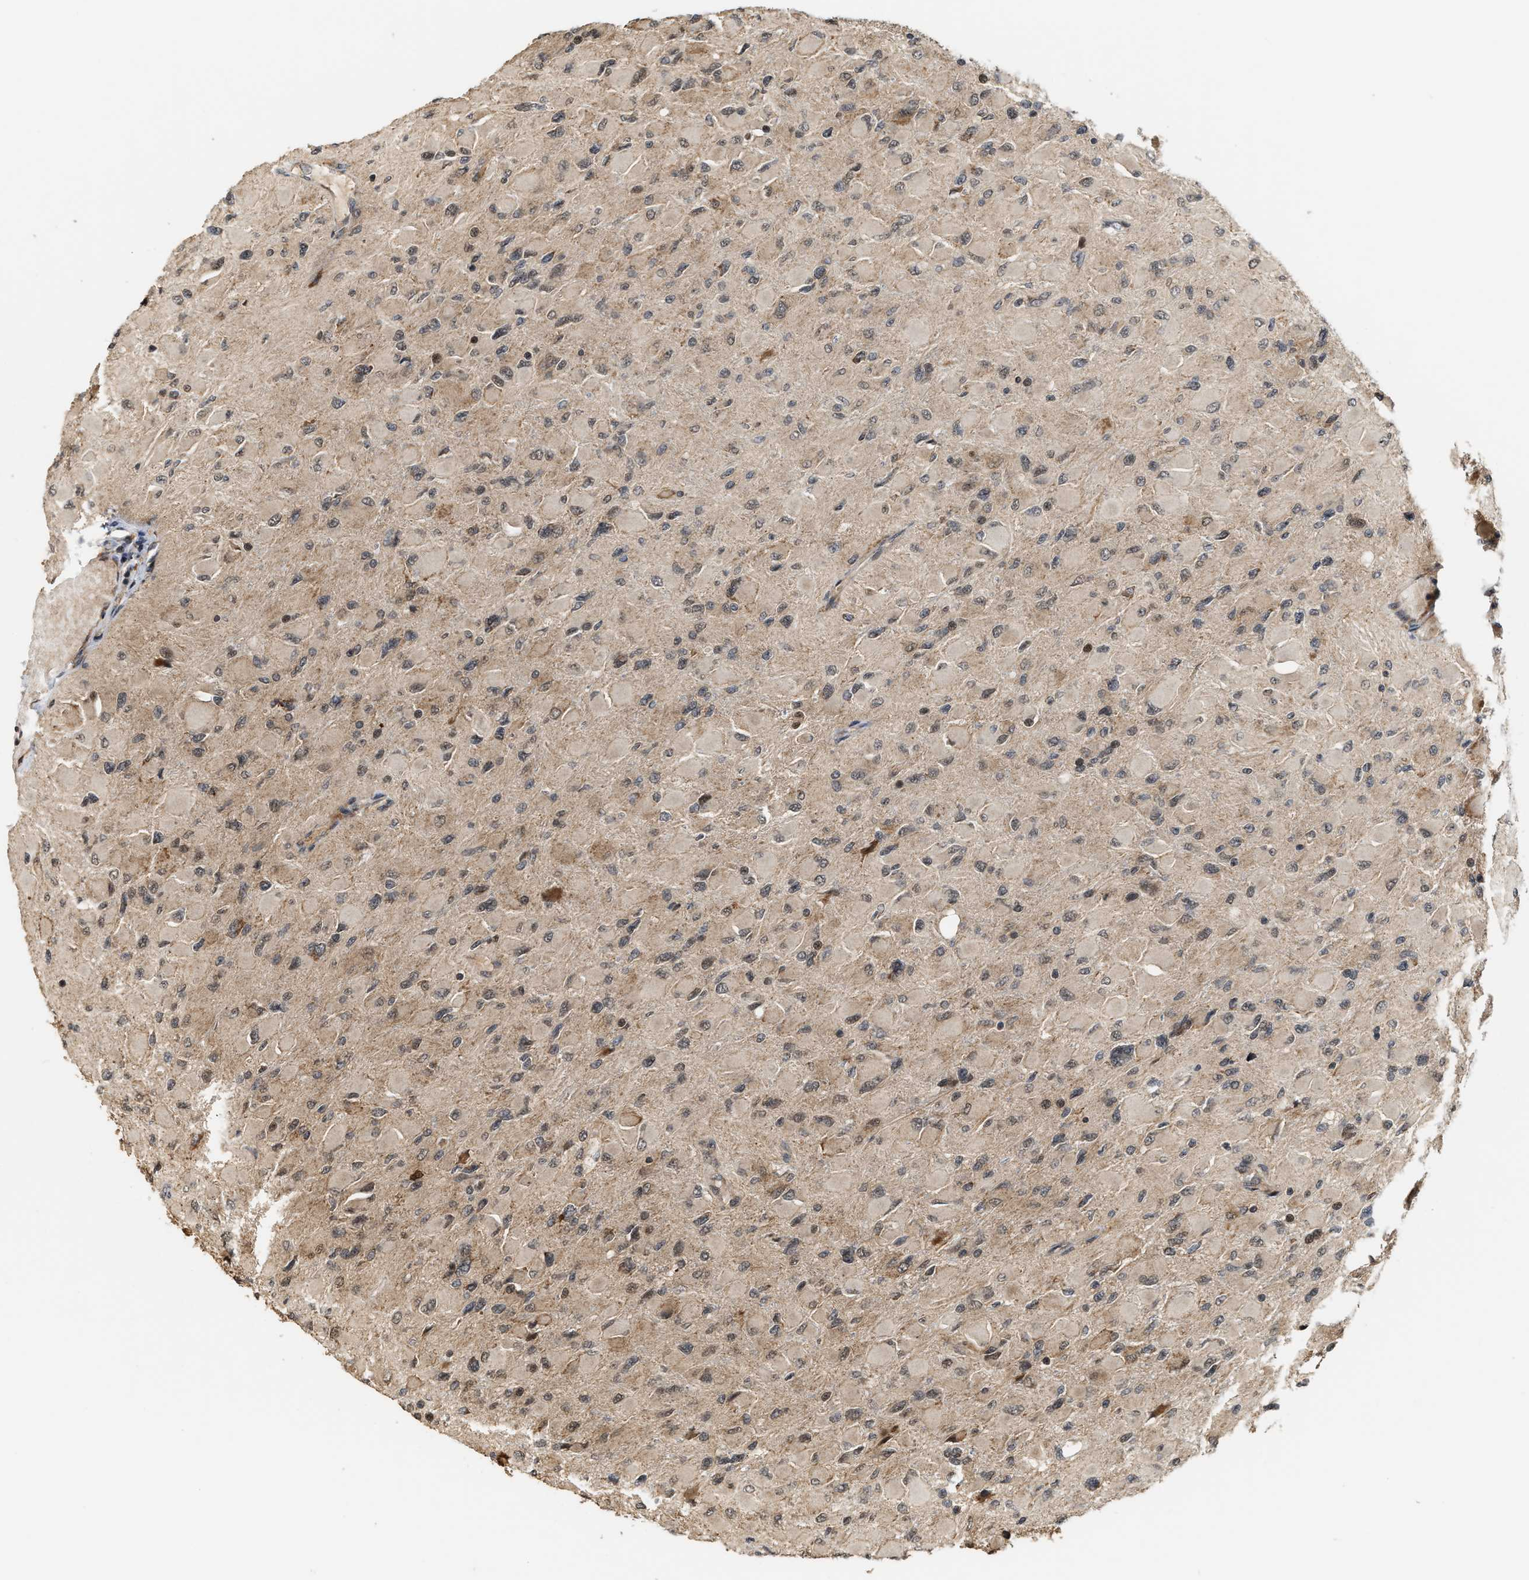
{"staining": {"intensity": "weak", "quantity": "<25%", "location": "nuclear"}, "tissue": "glioma", "cell_type": "Tumor cells", "image_type": "cancer", "snomed": [{"axis": "morphology", "description": "Glioma, malignant, High grade"}, {"axis": "topography", "description": "Cerebral cortex"}], "caption": "Malignant high-grade glioma stained for a protein using immunohistochemistry shows no expression tumor cells.", "gene": "ELP2", "patient": {"sex": "female", "age": 36}}